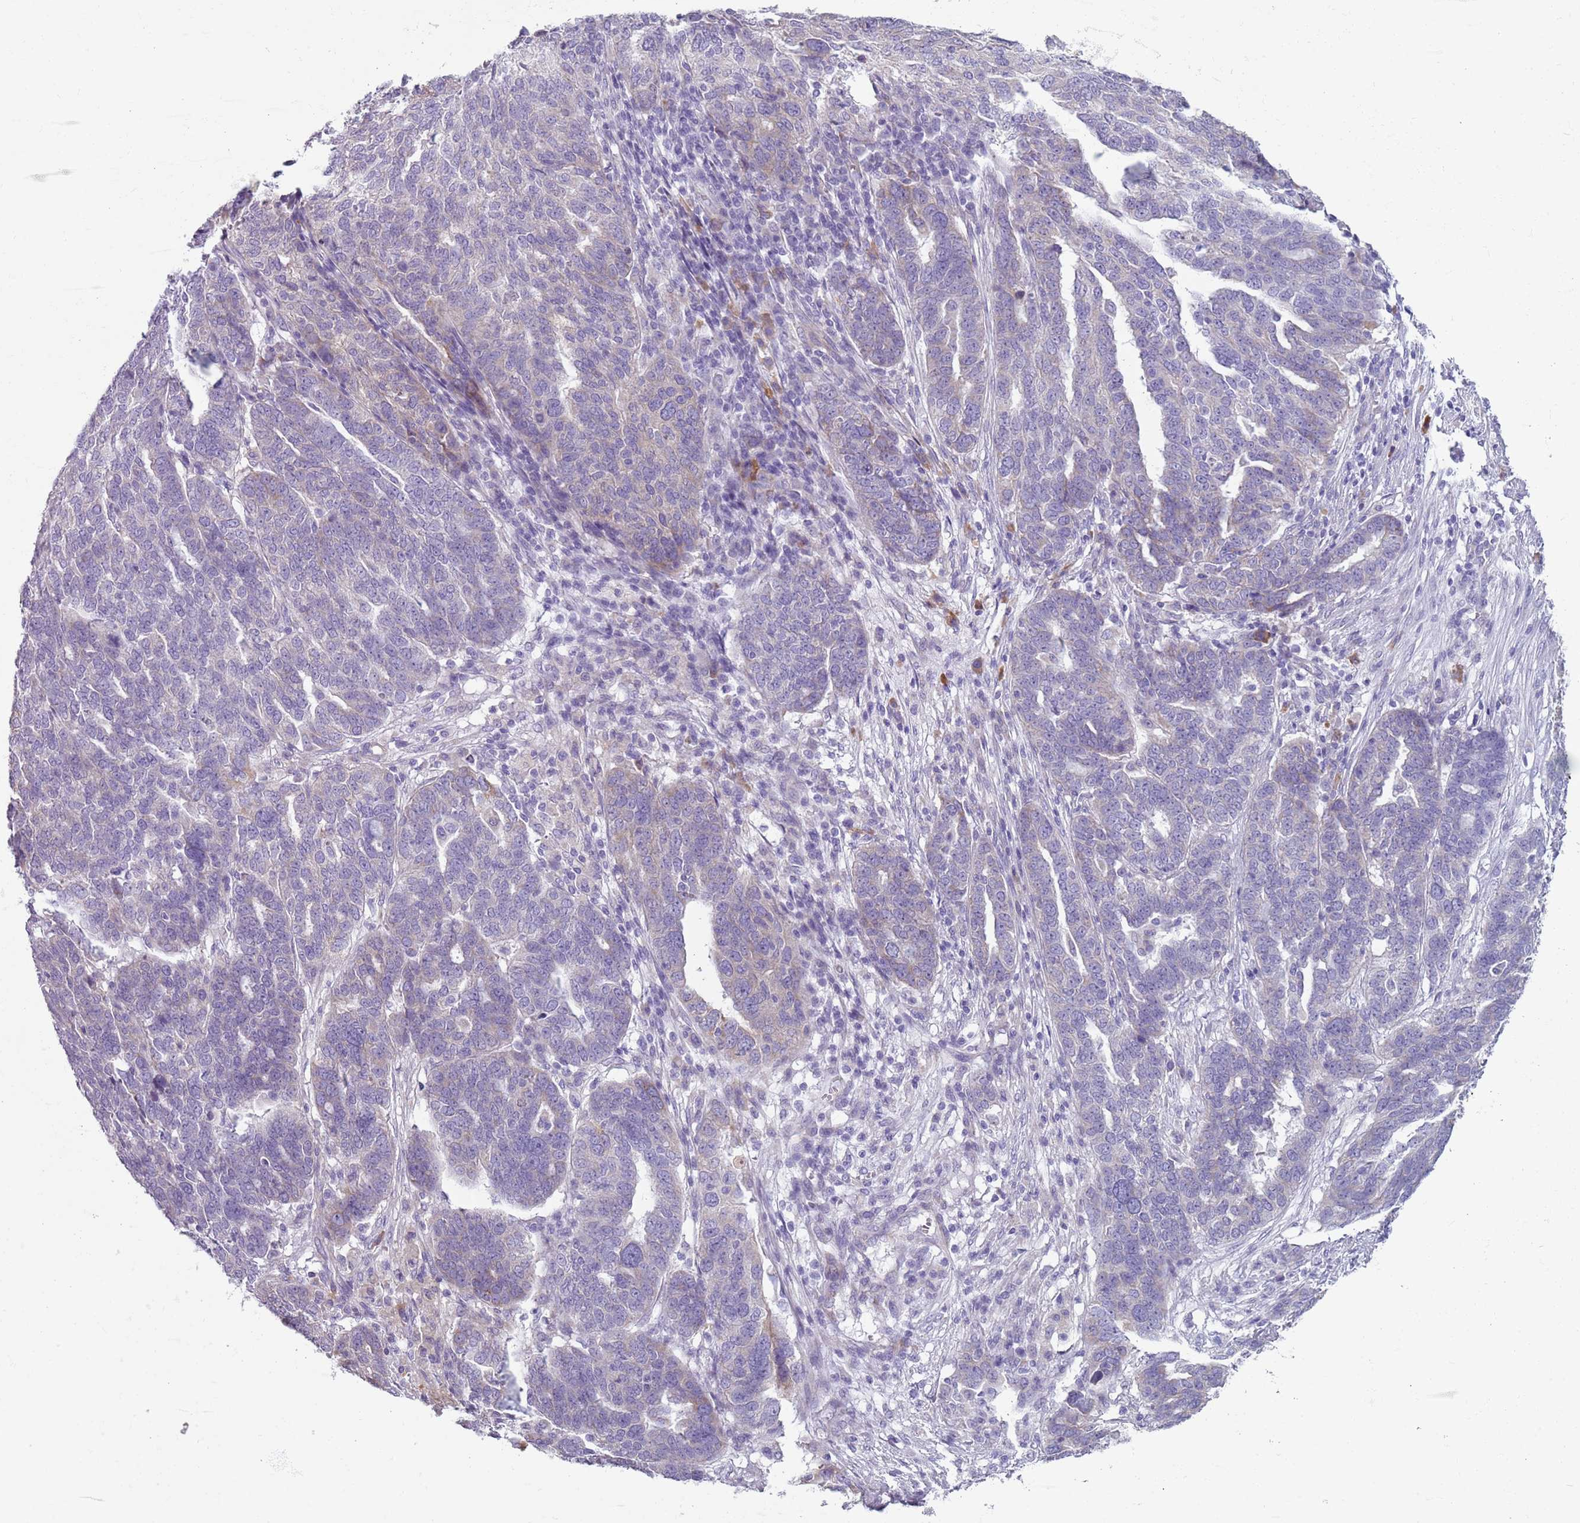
{"staining": {"intensity": "negative", "quantity": "none", "location": "none"}, "tissue": "ovarian cancer", "cell_type": "Tumor cells", "image_type": "cancer", "snomed": [{"axis": "morphology", "description": "Cystadenocarcinoma, serous, NOS"}, {"axis": "topography", "description": "Ovary"}], "caption": "Photomicrograph shows no protein expression in tumor cells of ovarian cancer (serous cystadenocarcinoma) tissue. (Immunohistochemistry, brightfield microscopy, high magnification).", "gene": "HYOU1", "patient": {"sex": "female", "age": 59}}